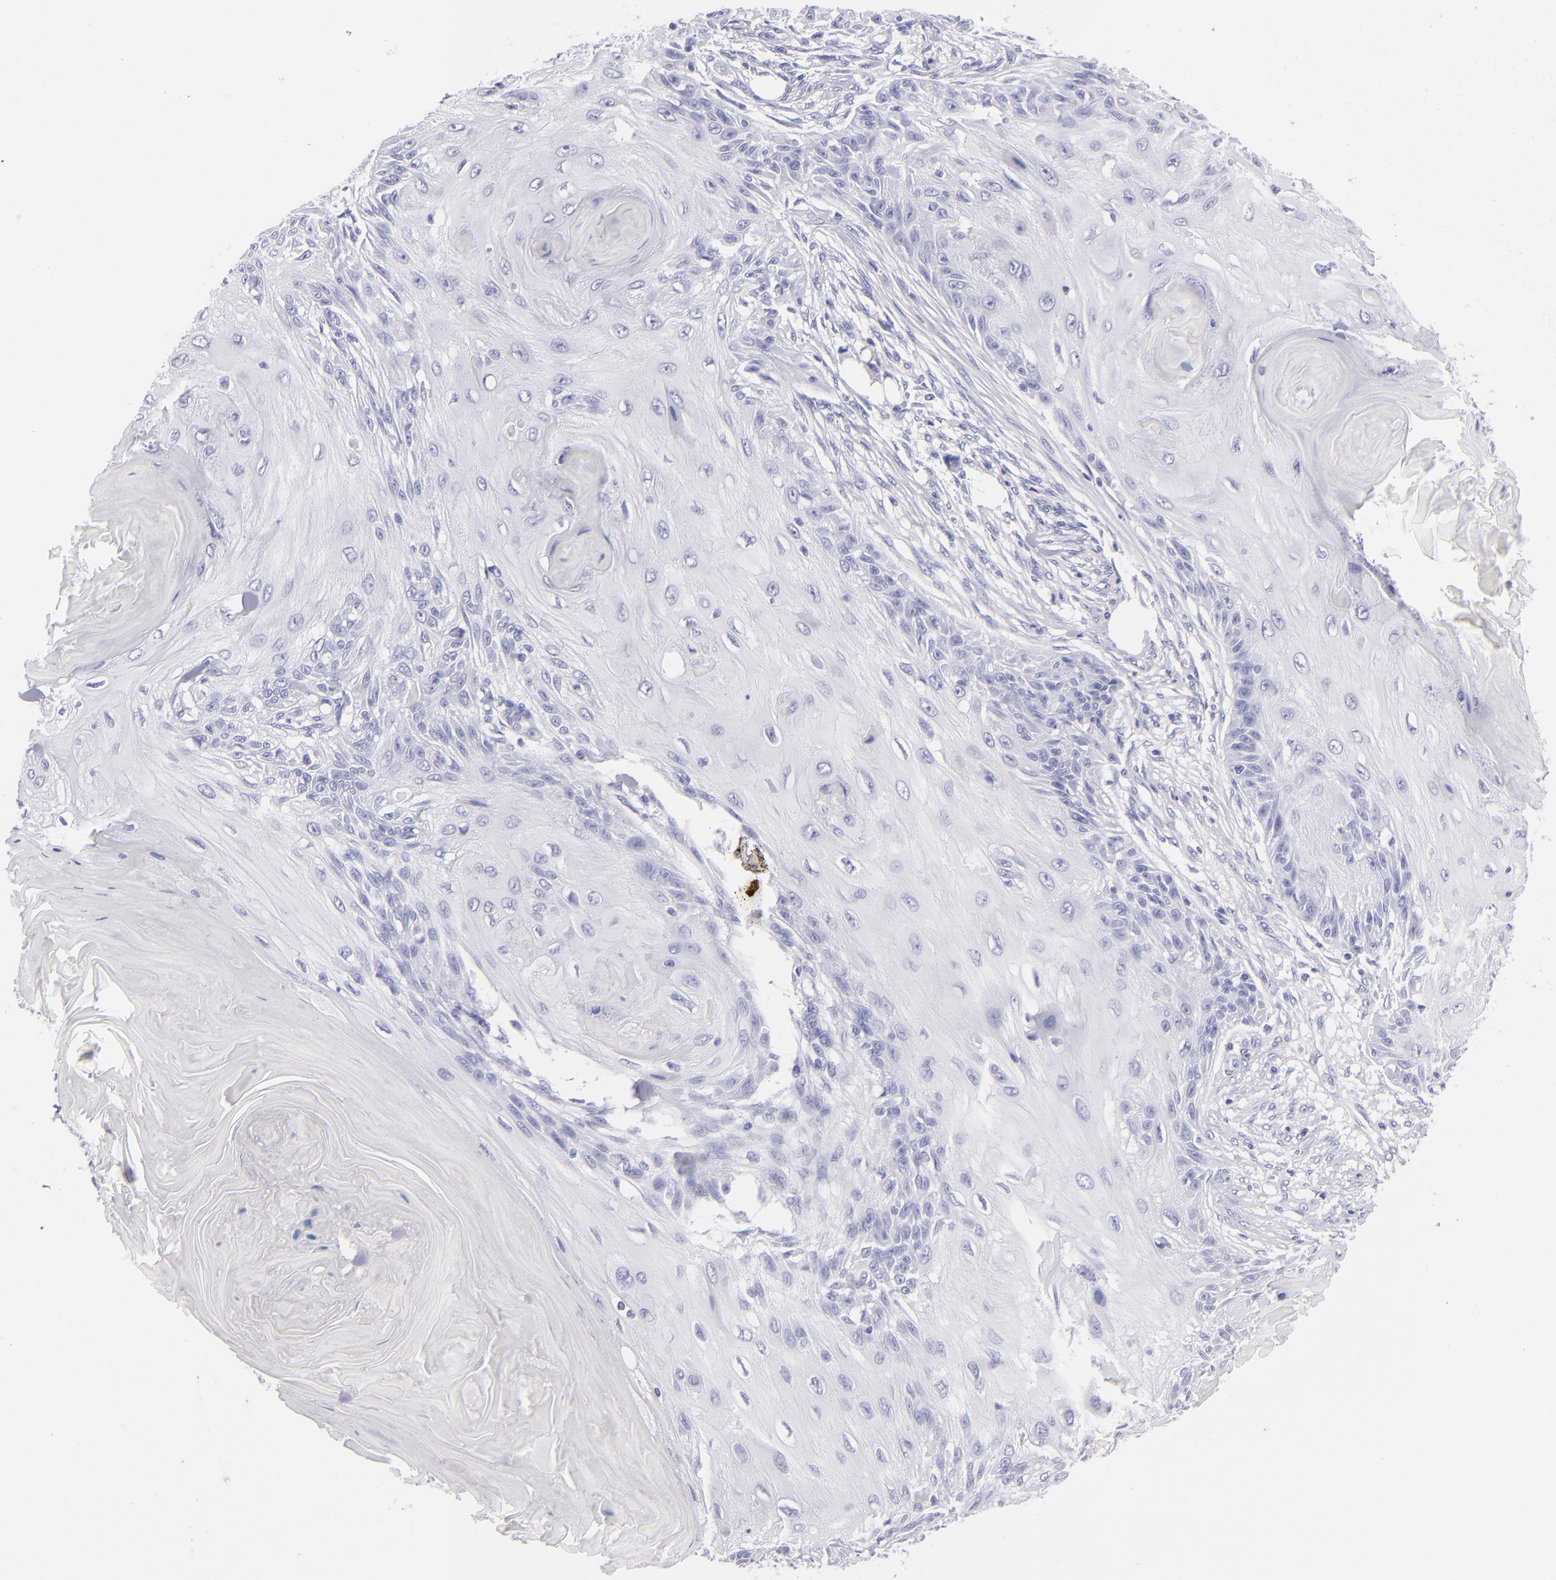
{"staining": {"intensity": "negative", "quantity": "none", "location": "none"}, "tissue": "skin cancer", "cell_type": "Tumor cells", "image_type": "cancer", "snomed": [{"axis": "morphology", "description": "Squamous cell carcinoma, NOS"}, {"axis": "topography", "description": "Skin"}], "caption": "Tumor cells are negative for brown protein staining in skin squamous cell carcinoma.", "gene": "PRPH", "patient": {"sex": "female", "age": 88}}